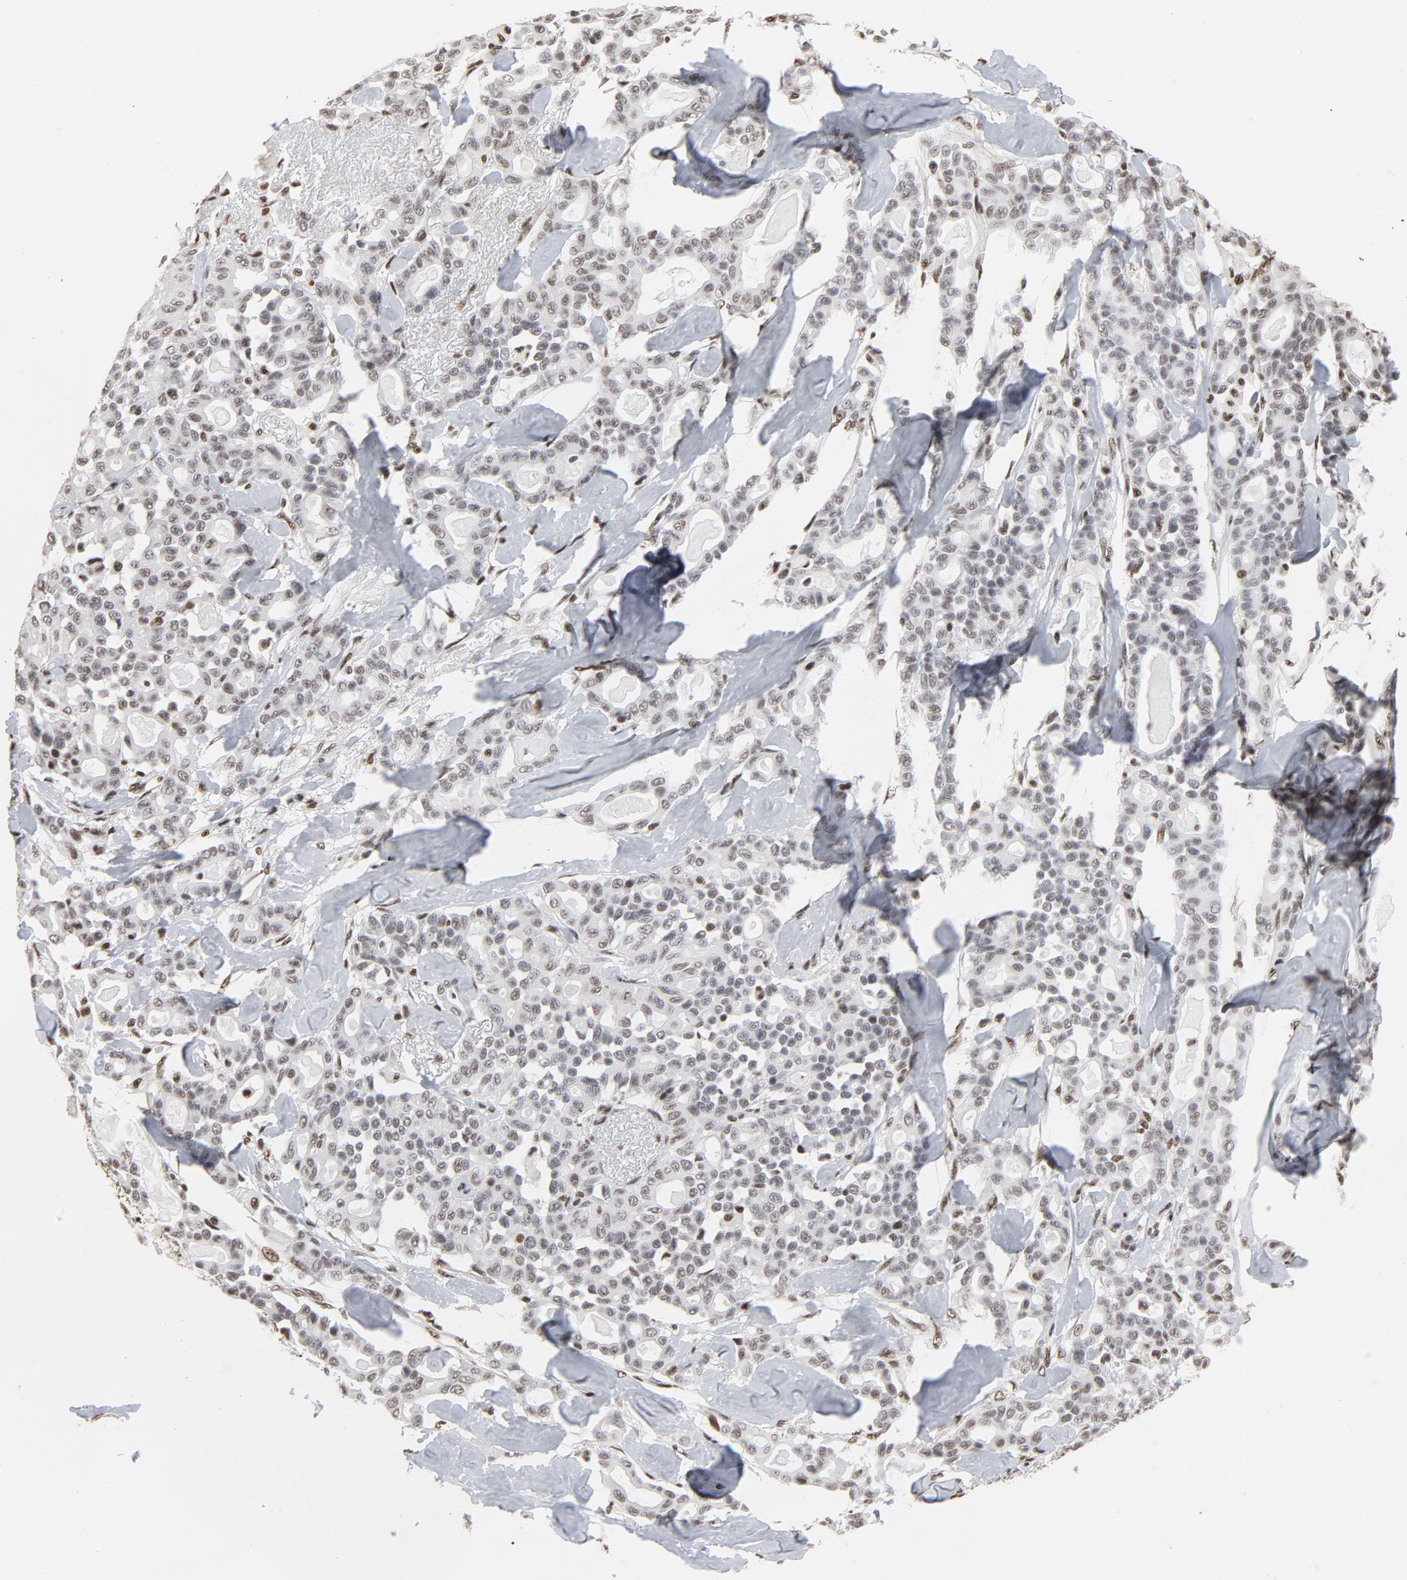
{"staining": {"intensity": "moderate", "quantity": "25%-75%", "location": "nuclear"}, "tissue": "pancreatic cancer", "cell_type": "Tumor cells", "image_type": "cancer", "snomed": [{"axis": "morphology", "description": "Adenocarcinoma, NOS"}, {"axis": "topography", "description": "Pancreas"}], "caption": "Protein expression analysis of human pancreatic adenocarcinoma reveals moderate nuclear expression in about 25%-75% of tumor cells.", "gene": "MRE11", "patient": {"sex": "male", "age": 63}}